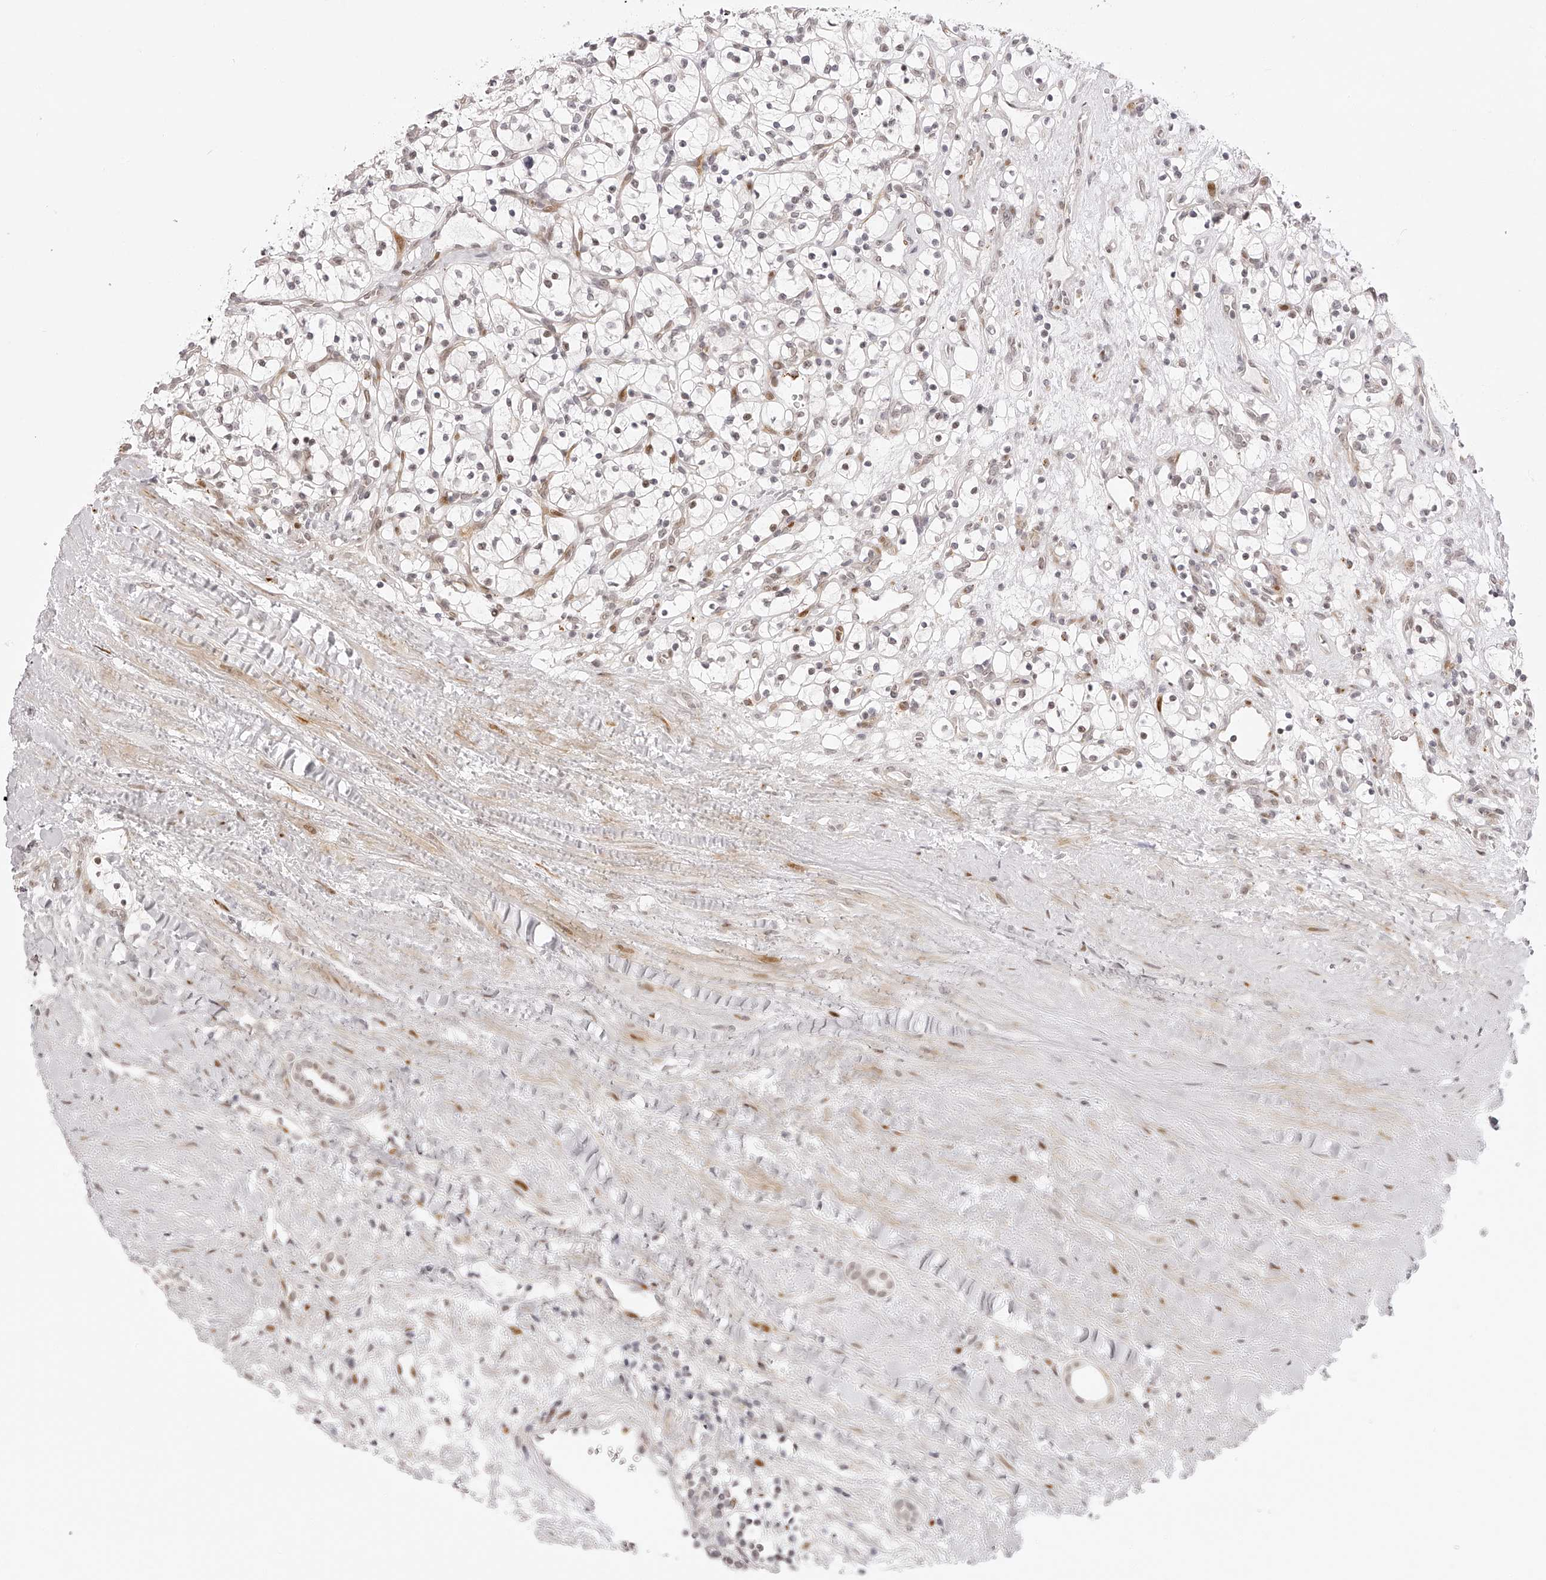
{"staining": {"intensity": "negative", "quantity": "none", "location": "none"}, "tissue": "renal cancer", "cell_type": "Tumor cells", "image_type": "cancer", "snomed": [{"axis": "morphology", "description": "Adenocarcinoma, NOS"}, {"axis": "topography", "description": "Kidney"}], "caption": "Immunohistochemistry (IHC) photomicrograph of human renal adenocarcinoma stained for a protein (brown), which shows no positivity in tumor cells. (DAB immunohistochemistry (IHC) with hematoxylin counter stain).", "gene": "PLEKHG1", "patient": {"sex": "female", "age": 57}}